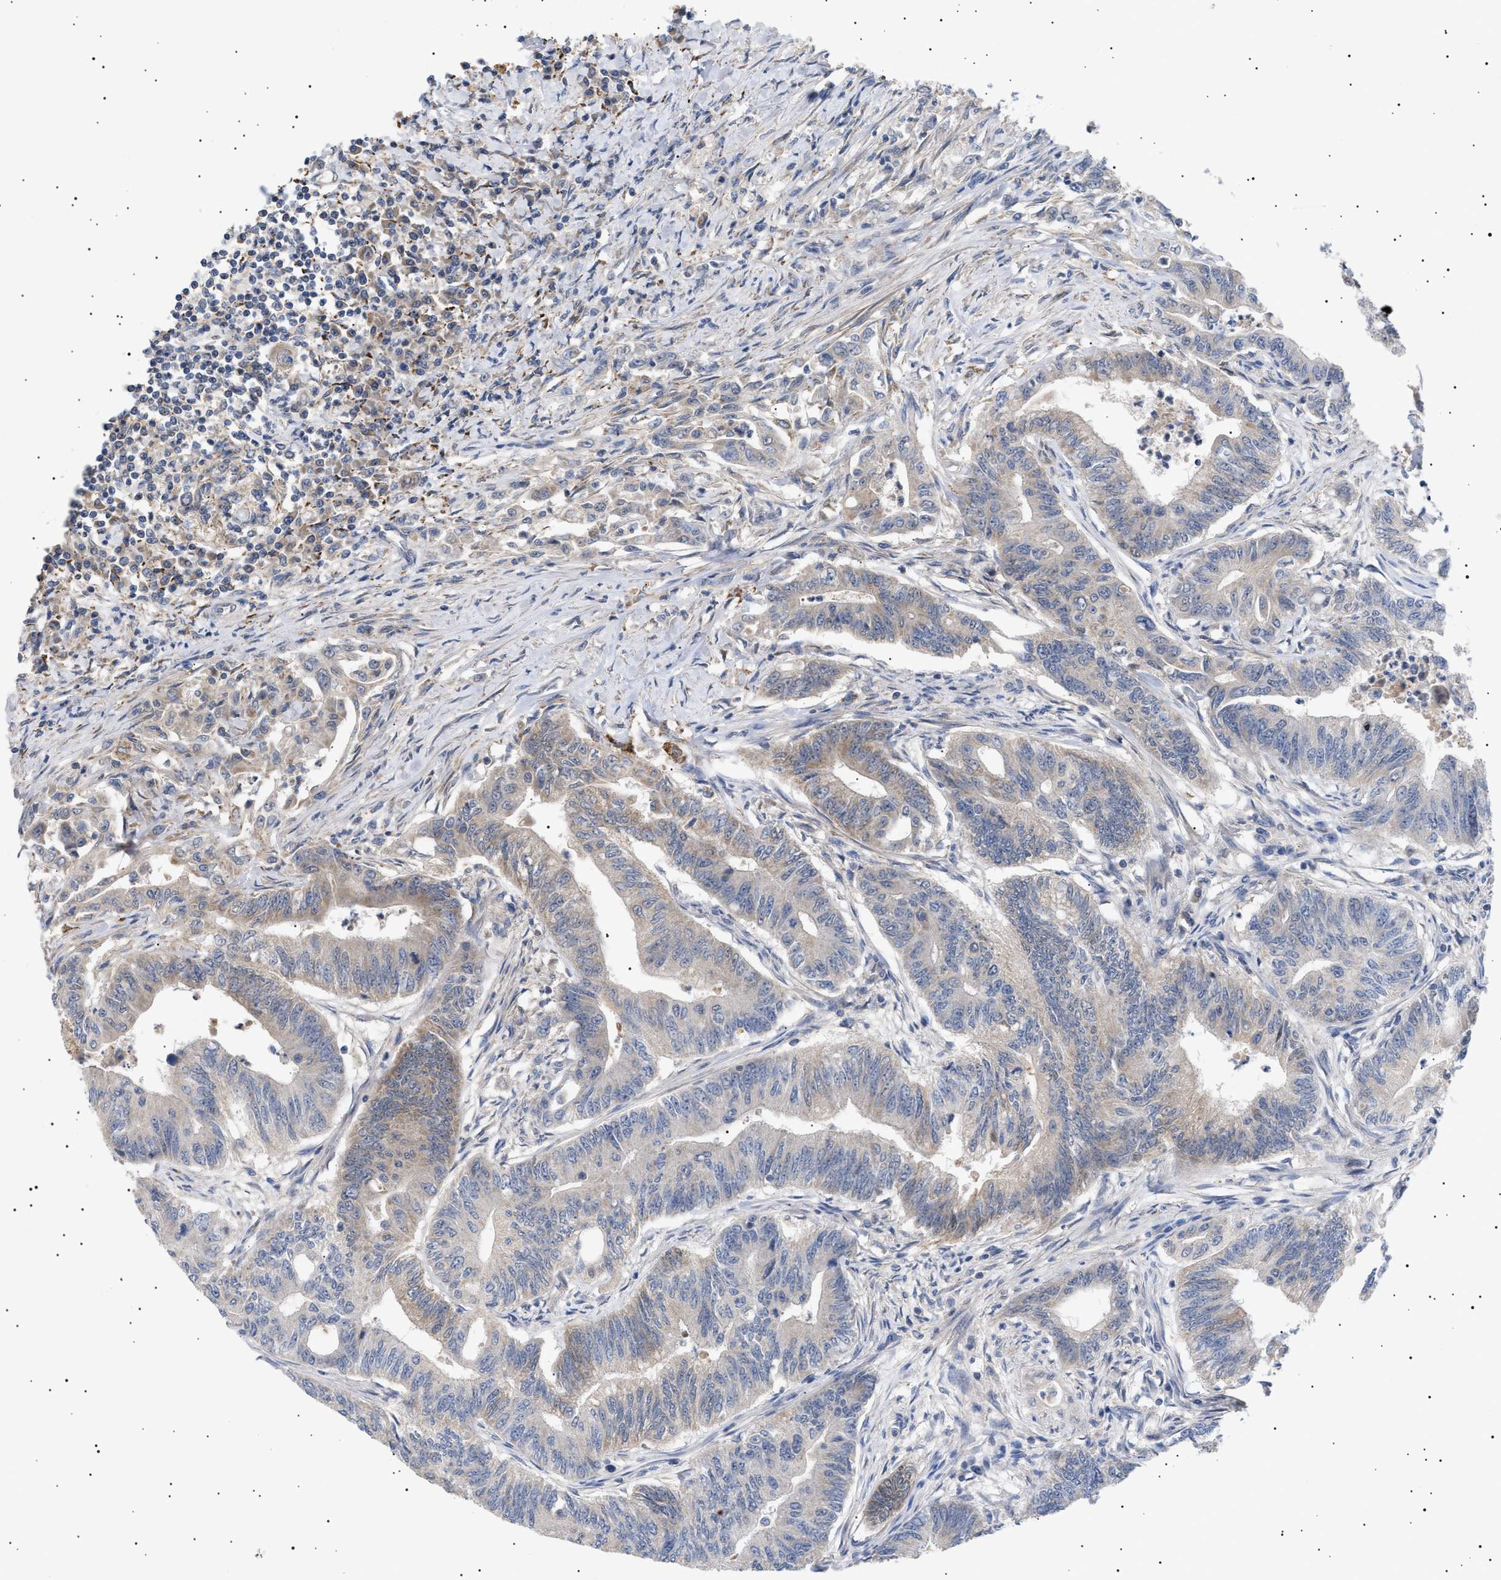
{"staining": {"intensity": "weak", "quantity": "25%-75%", "location": "cytoplasmic/membranous"}, "tissue": "colorectal cancer", "cell_type": "Tumor cells", "image_type": "cancer", "snomed": [{"axis": "morphology", "description": "Adenoma, NOS"}, {"axis": "morphology", "description": "Adenocarcinoma, NOS"}, {"axis": "topography", "description": "Colon"}], "caption": "IHC image of colorectal cancer stained for a protein (brown), which demonstrates low levels of weak cytoplasmic/membranous expression in approximately 25%-75% of tumor cells.", "gene": "SIRT5", "patient": {"sex": "male", "age": 79}}